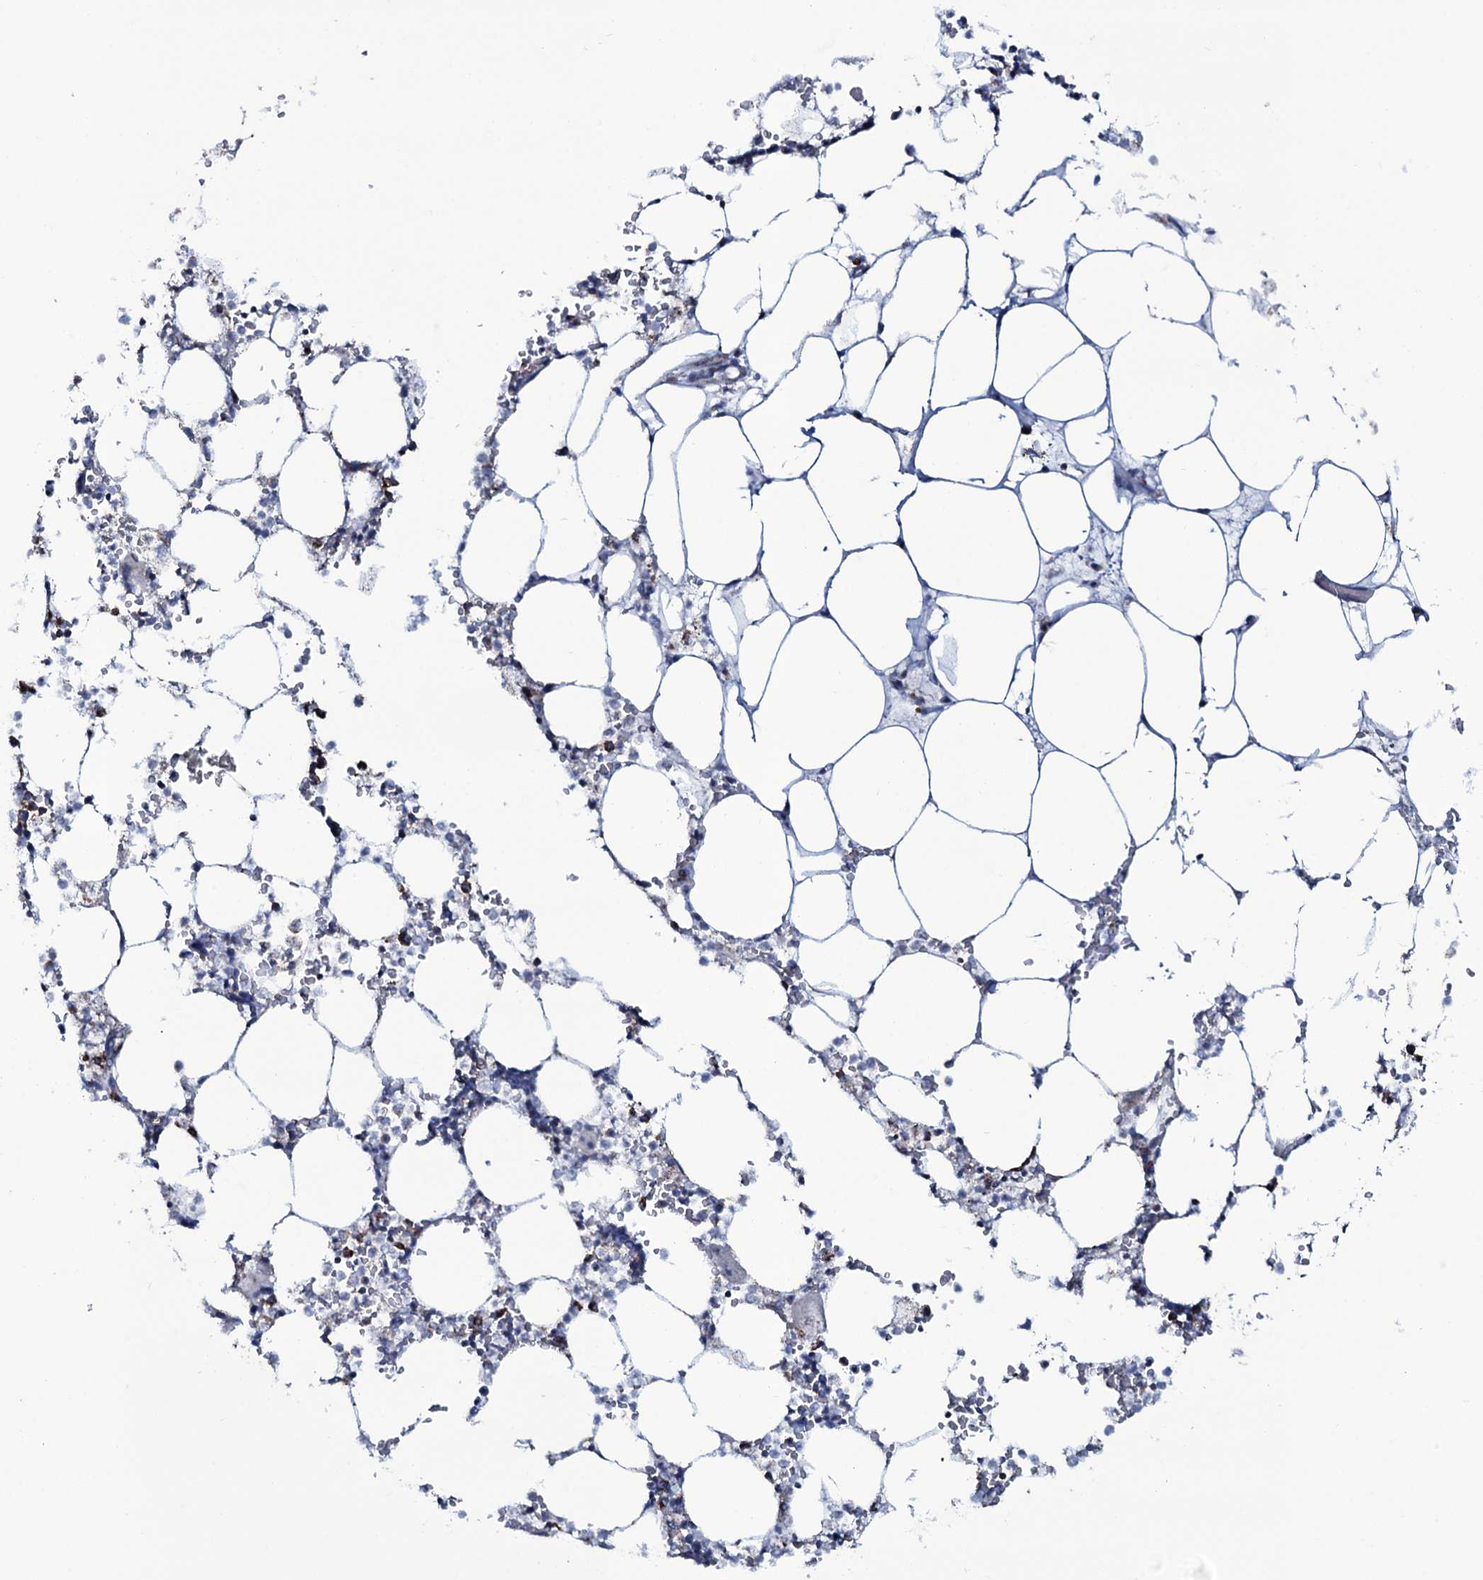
{"staining": {"intensity": "strong", "quantity": "<25%", "location": "cytoplasmic/membranous"}, "tissue": "bone marrow", "cell_type": "Hematopoietic cells", "image_type": "normal", "snomed": [{"axis": "morphology", "description": "Normal tissue, NOS"}, {"axis": "topography", "description": "Bone marrow"}], "caption": "This image exhibits IHC staining of benign human bone marrow, with medium strong cytoplasmic/membranous staining in approximately <25% of hematopoietic cells.", "gene": "MRPS35", "patient": {"sex": "male", "age": 64}}